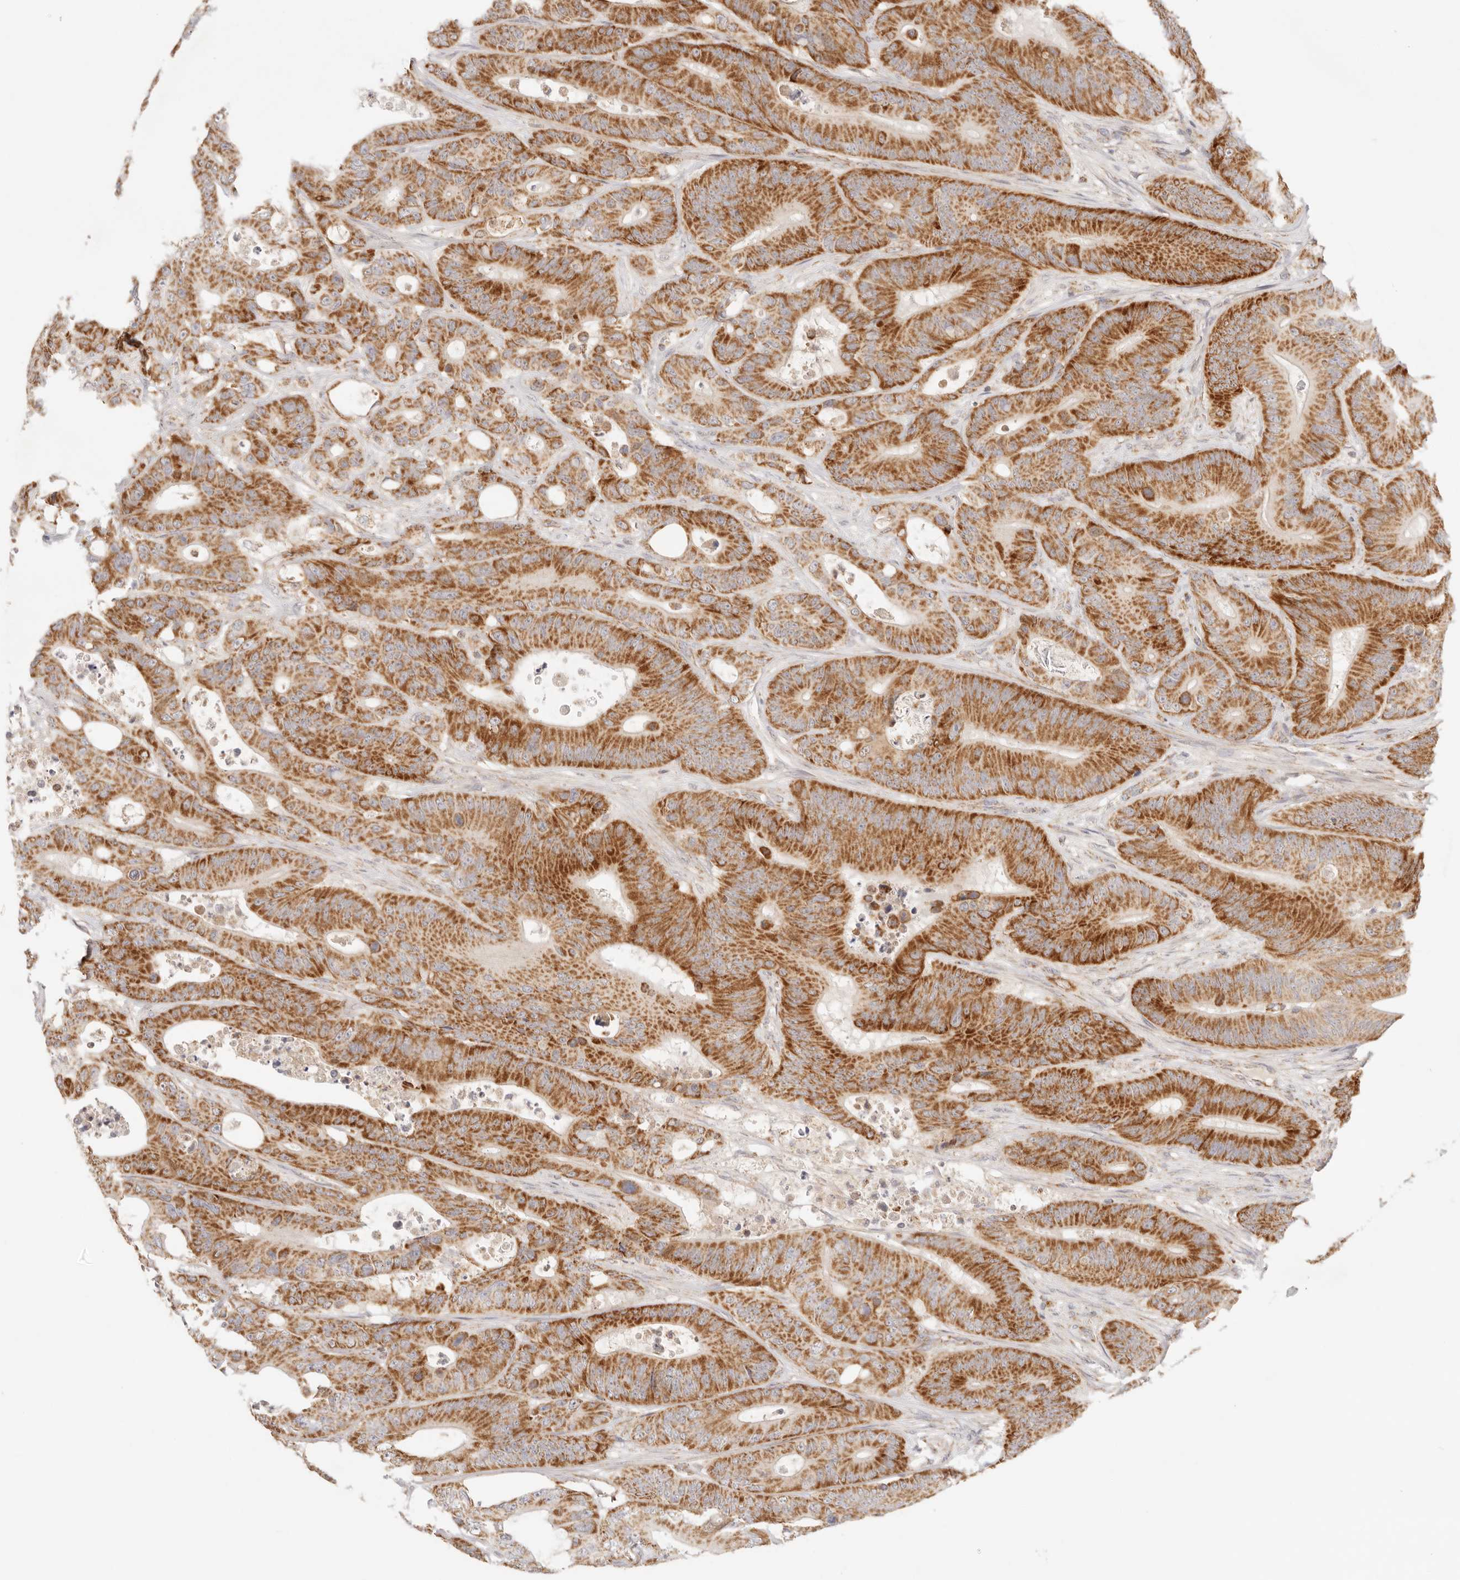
{"staining": {"intensity": "strong", "quantity": ">75%", "location": "cytoplasmic/membranous"}, "tissue": "colorectal cancer", "cell_type": "Tumor cells", "image_type": "cancer", "snomed": [{"axis": "morphology", "description": "Adenocarcinoma, NOS"}, {"axis": "topography", "description": "Colon"}], "caption": "Immunohistochemical staining of human colorectal cancer shows strong cytoplasmic/membranous protein staining in approximately >75% of tumor cells.", "gene": "COA6", "patient": {"sex": "male", "age": 83}}